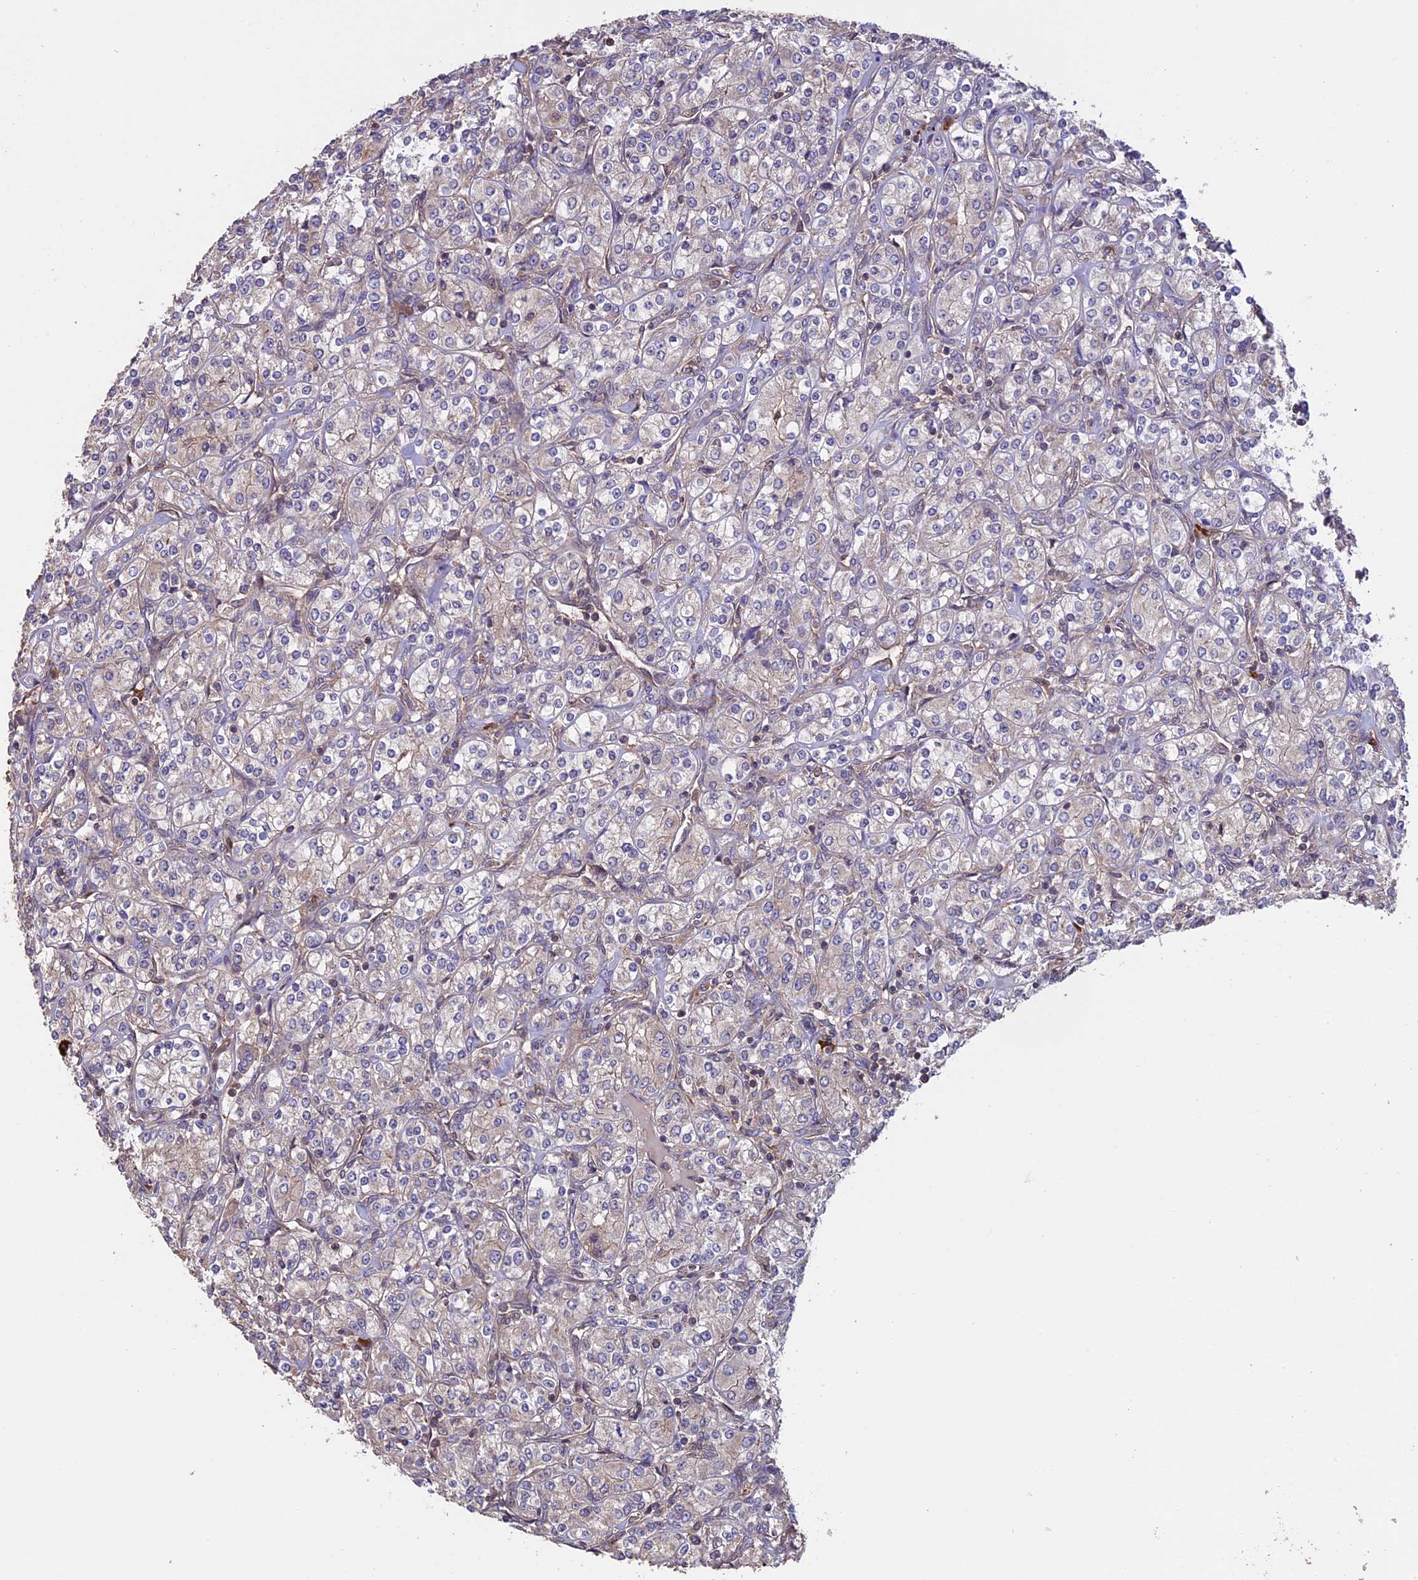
{"staining": {"intensity": "negative", "quantity": "none", "location": "none"}, "tissue": "renal cancer", "cell_type": "Tumor cells", "image_type": "cancer", "snomed": [{"axis": "morphology", "description": "Adenocarcinoma, NOS"}, {"axis": "topography", "description": "Kidney"}], "caption": "Human renal cancer stained for a protein using IHC exhibits no positivity in tumor cells.", "gene": "GAS8", "patient": {"sex": "male", "age": 77}}